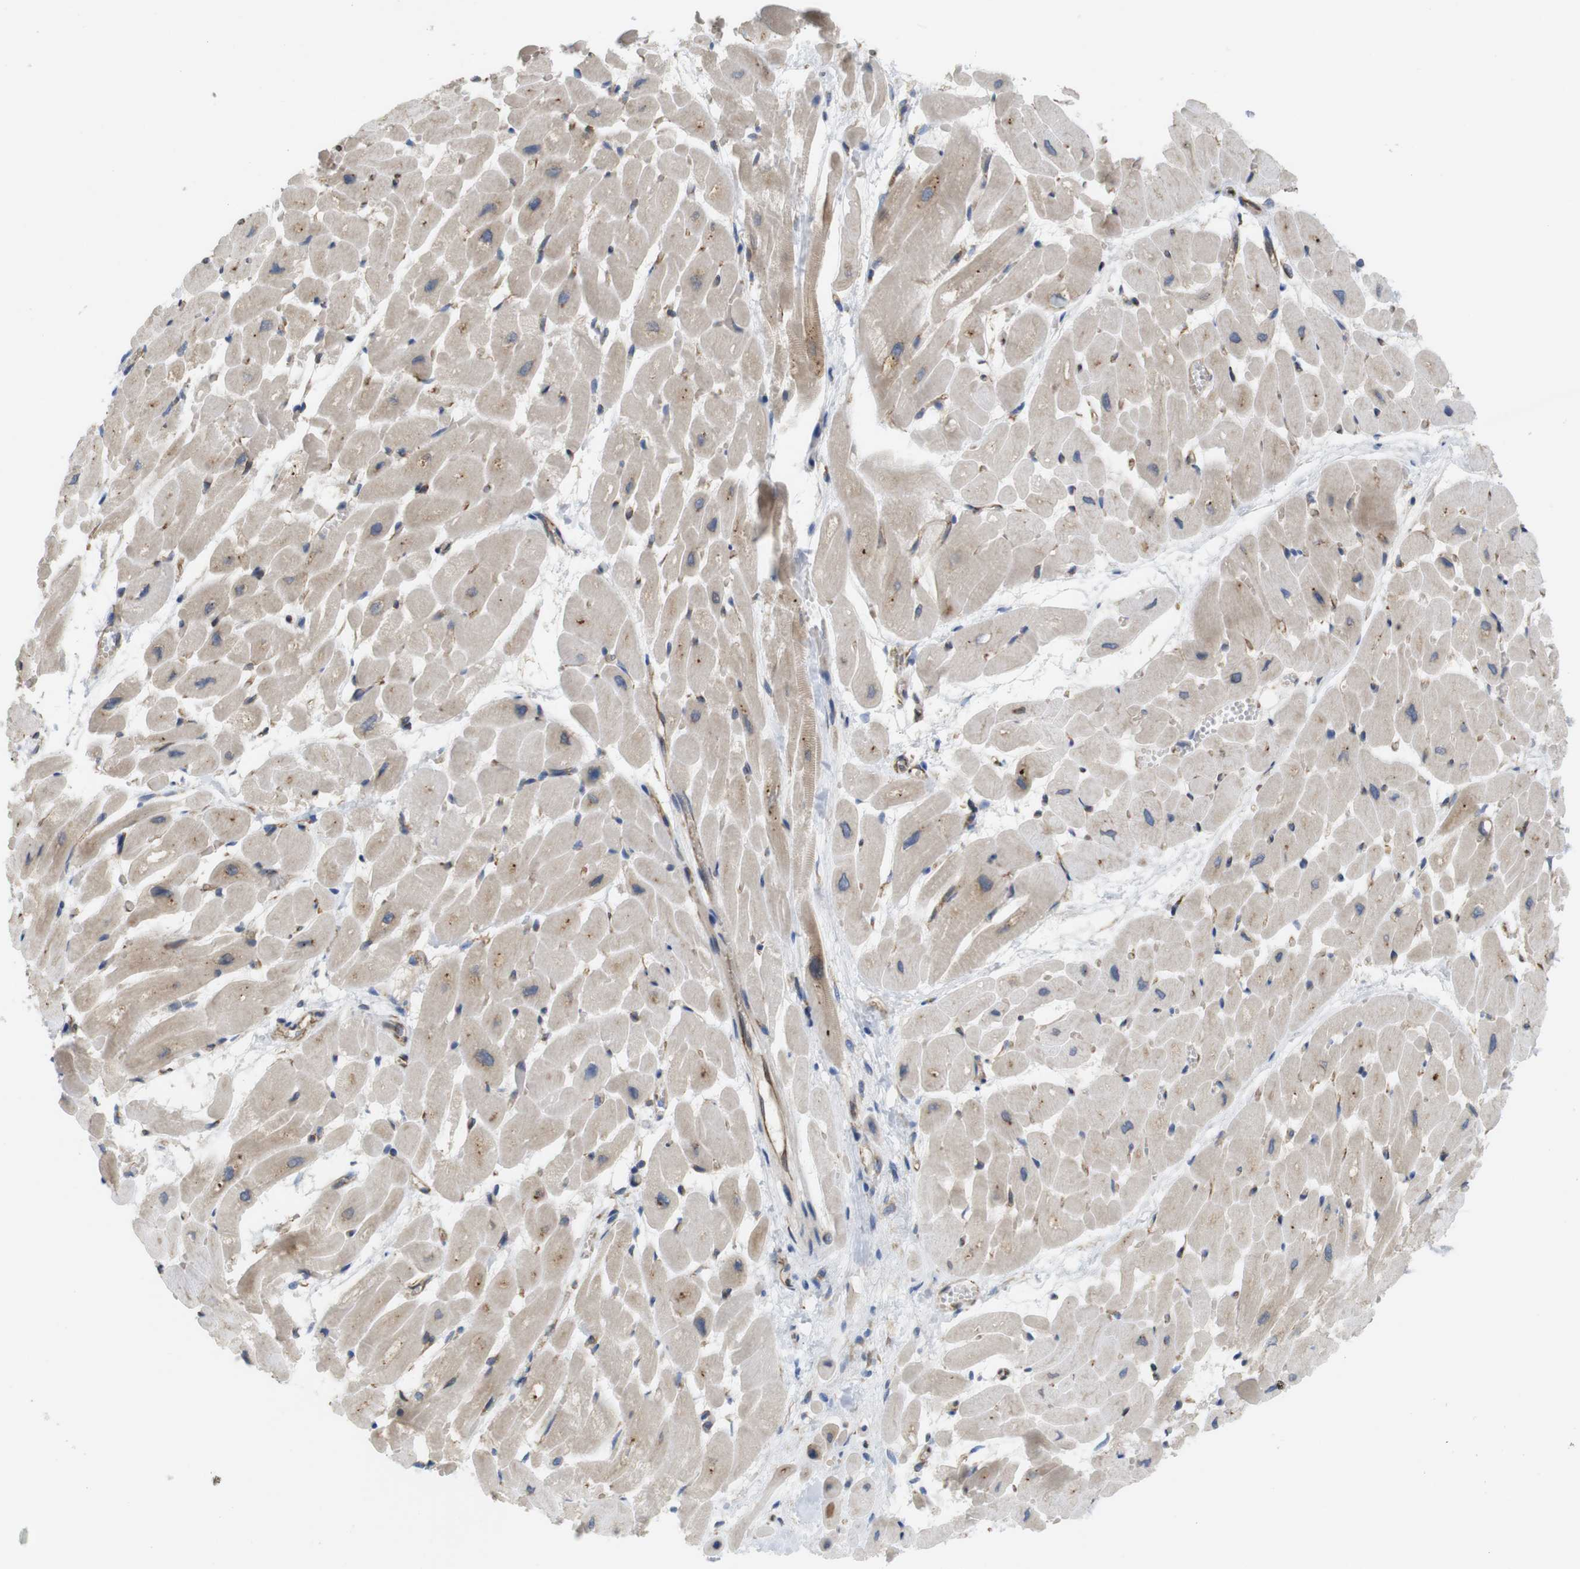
{"staining": {"intensity": "moderate", "quantity": "25%-75%", "location": "cytoplasmic/membranous"}, "tissue": "heart muscle", "cell_type": "Cardiomyocytes", "image_type": "normal", "snomed": [{"axis": "morphology", "description": "Normal tissue, NOS"}, {"axis": "topography", "description": "Heart"}], "caption": "Immunohistochemical staining of unremarkable heart muscle displays moderate cytoplasmic/membranous protein positivity in approximately 25%-75% of cardiomyocytes. The staining is performed using DAB brown chromogen to label protein expression. The nuclei are counter-stained blue using hematoxylin.", "gene": "PCNX2", "patient": {"sex": "male", "age": 45}}